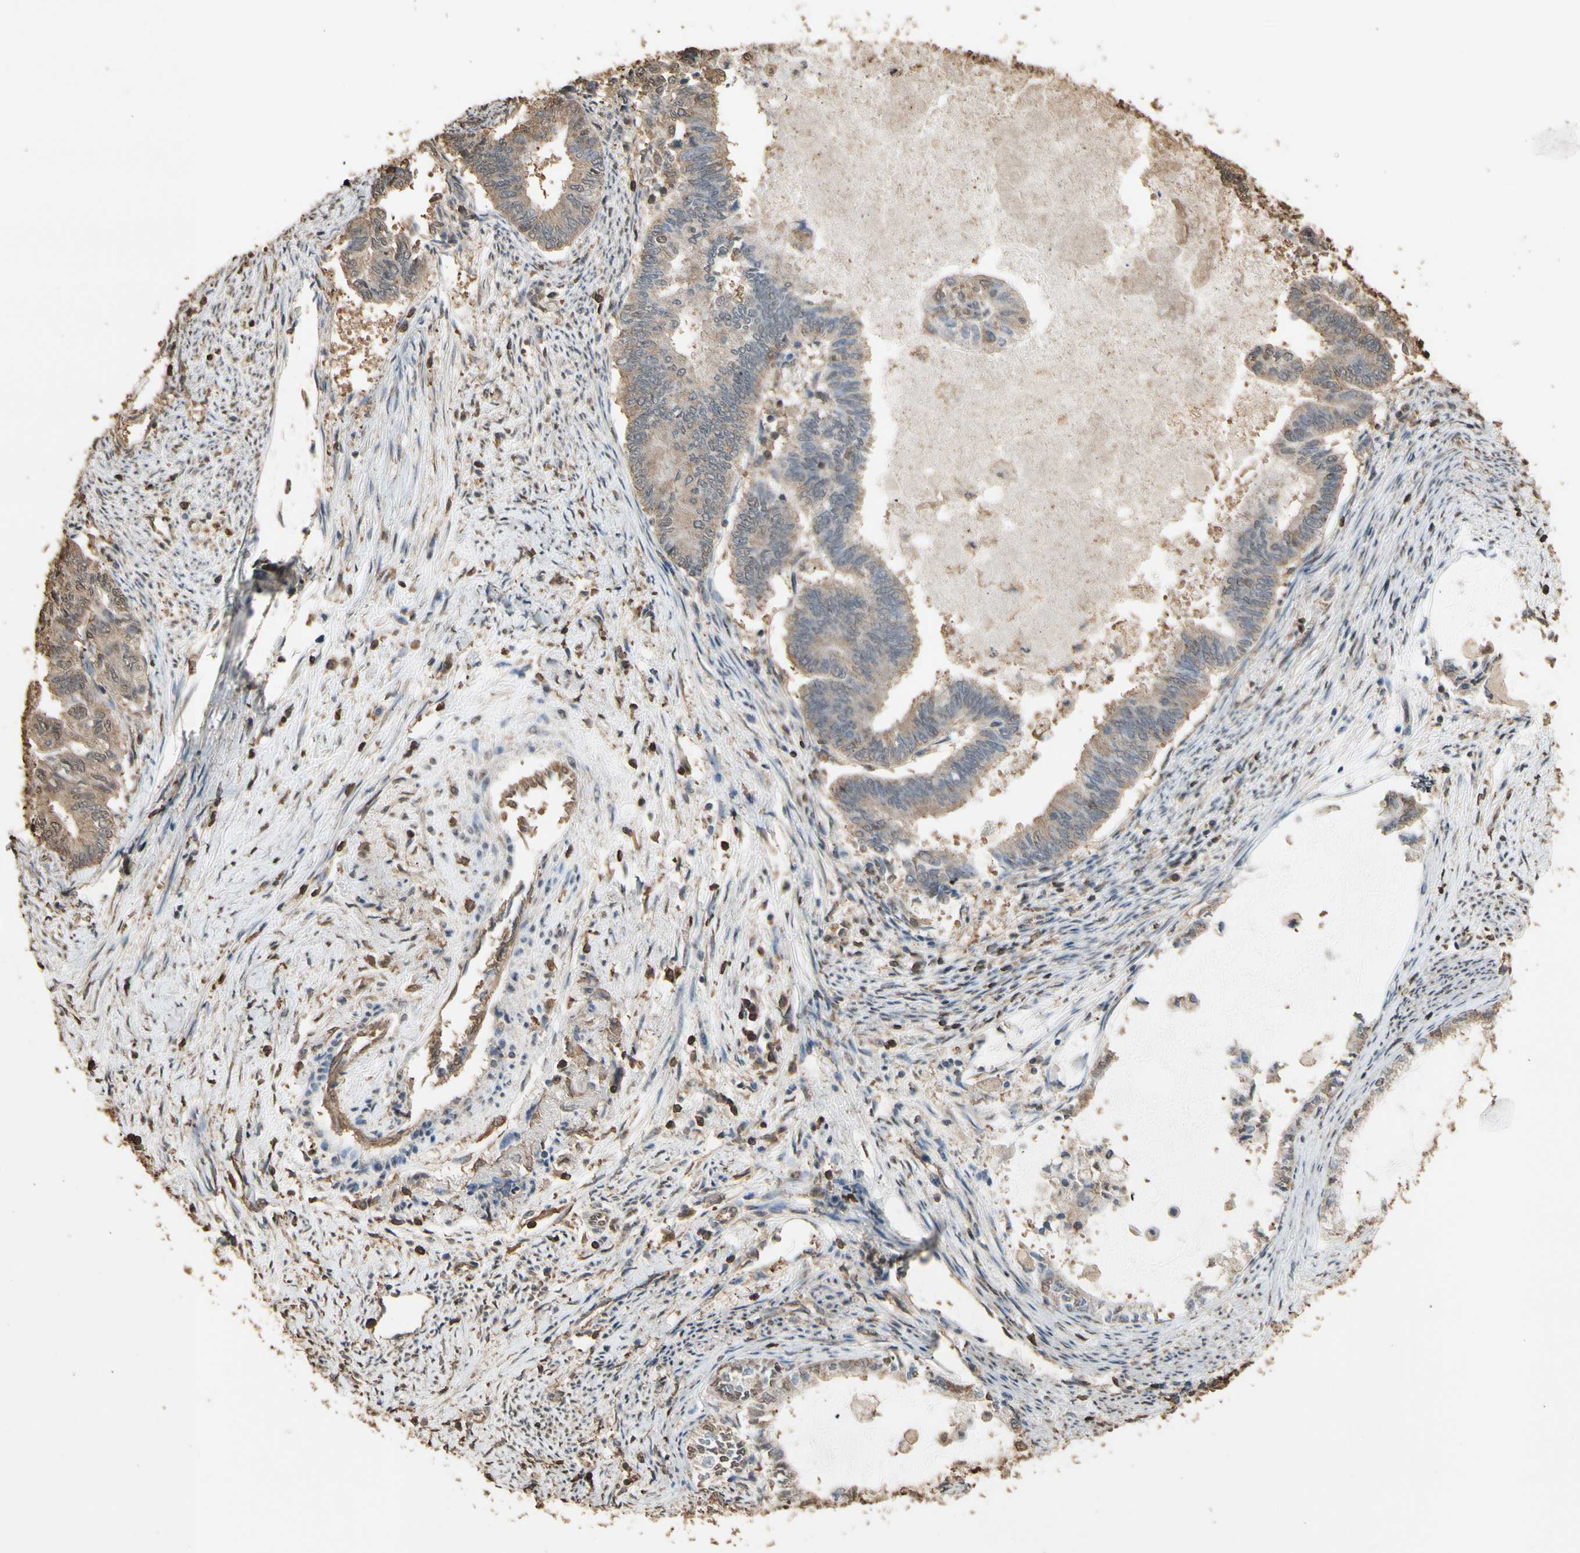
{"staining": {"intensity": "moderate", "quantity": ">75%", "location": "cytoplasmic/membranous"}, "tissue": "endometrial cancer", "cell_type": "Tumor cells", "image_type": "cancer", "snomed": [{"axis": "morphology", "description": "Adenocarcinoma, NOS"}, {"axis": "topography", "description": "Endometrium"}], "caption": "Protein staining of endometrial adenocarcinoma tissue displays moderate cytoplasmic/membranous staining in approximately >75% of tumor cells.", "gene": "TNFSF13B", "patient": {"sex": "female", "age": 86}}